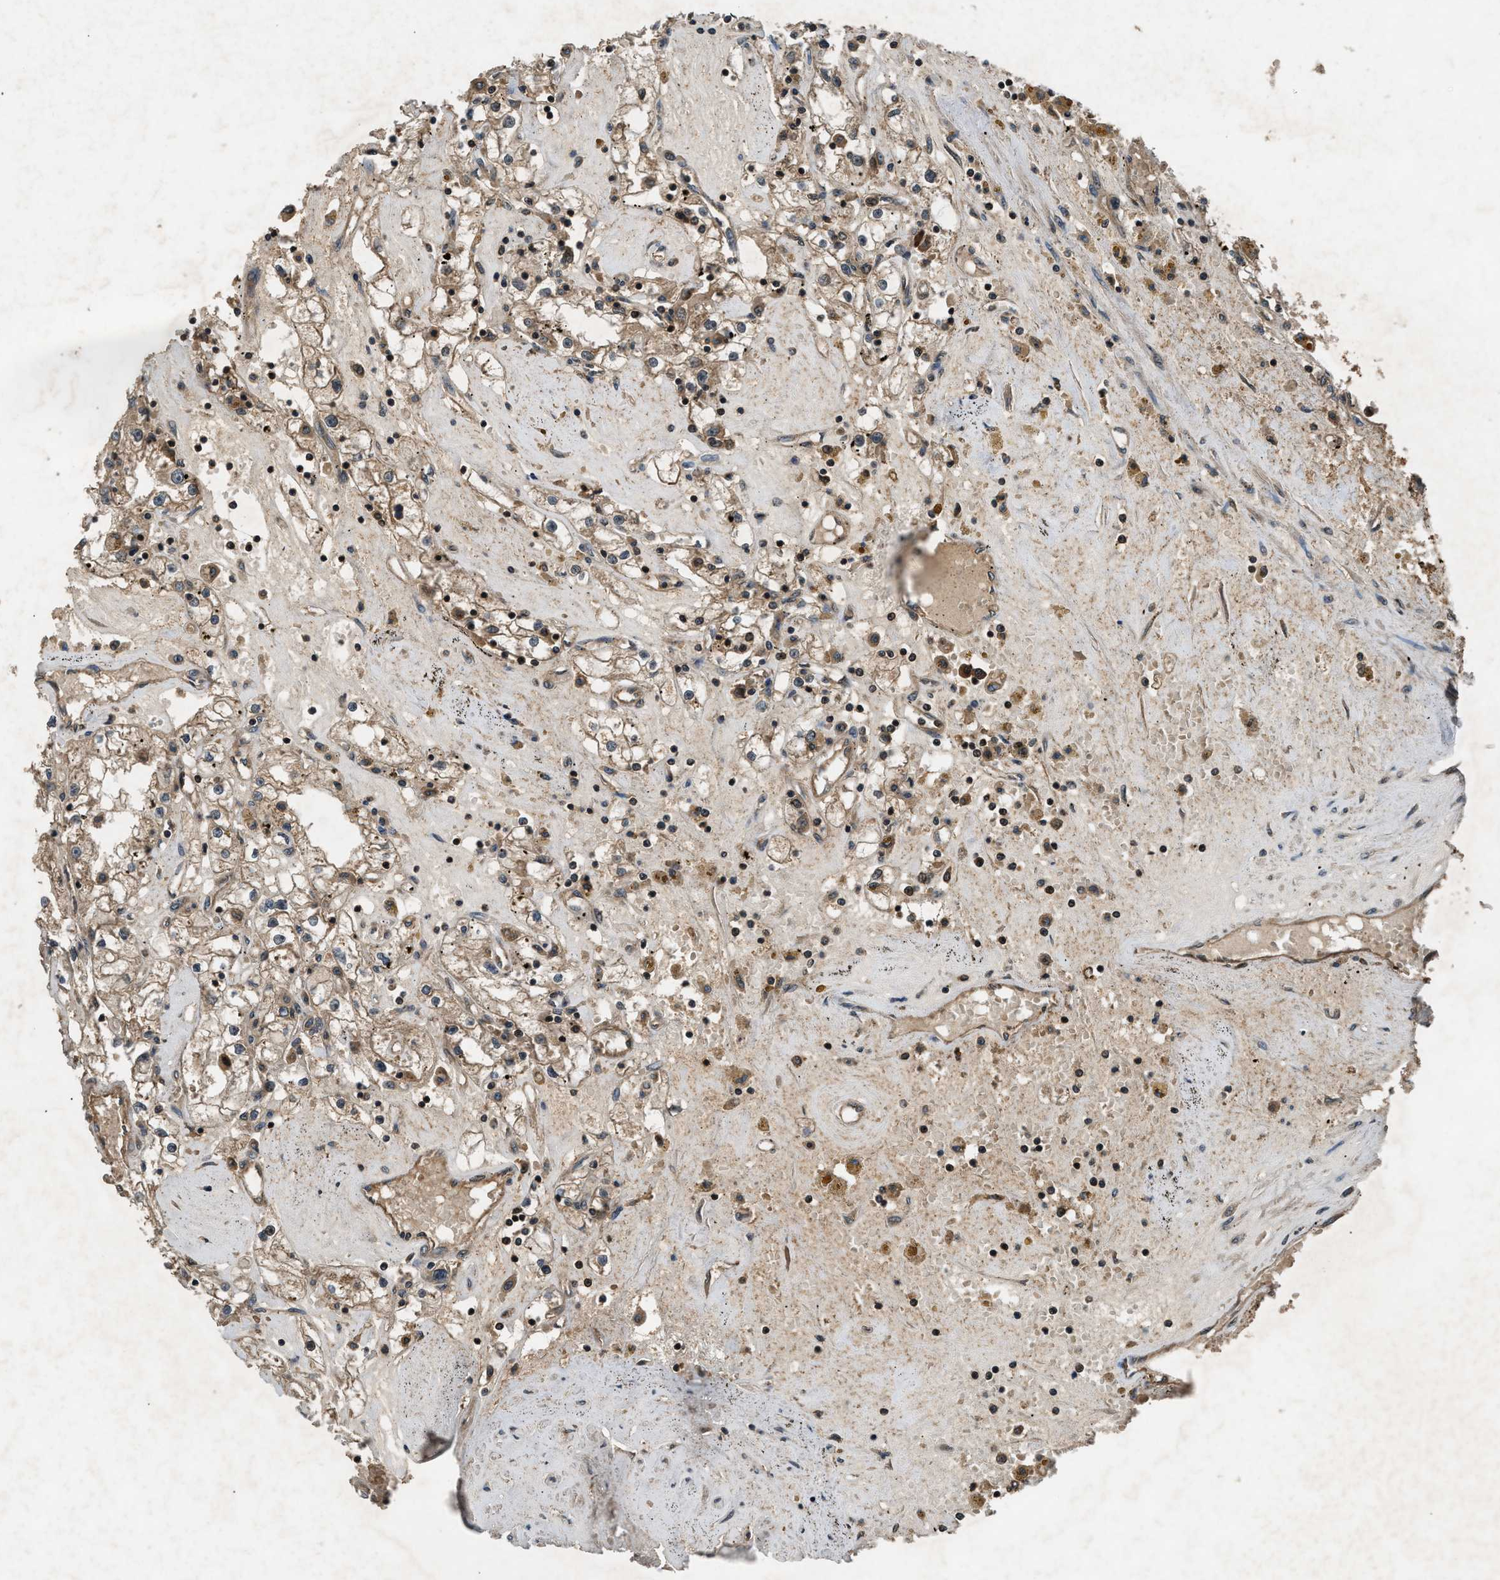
{"staining": {"intensity": "moderate", "quantity": ">75%", "location": "cytoplasmic/membranous"}, "tissue": "renal cancer", "cell_type": "Tumor cells", "image_type": "cancer", "snomed": [{"axis": "morphology", "description": "Adenocarcinoma, NOS"}, {"axis": "topography", "description": "Kidney"}], "caption": "A micrograph of renal cancer stained for a protein displays moderate cytoplasmic/membranous brown staining in tumor cells.", "gene": "RPS6KB1", "patient": {"sex": "male", "age": 56}}